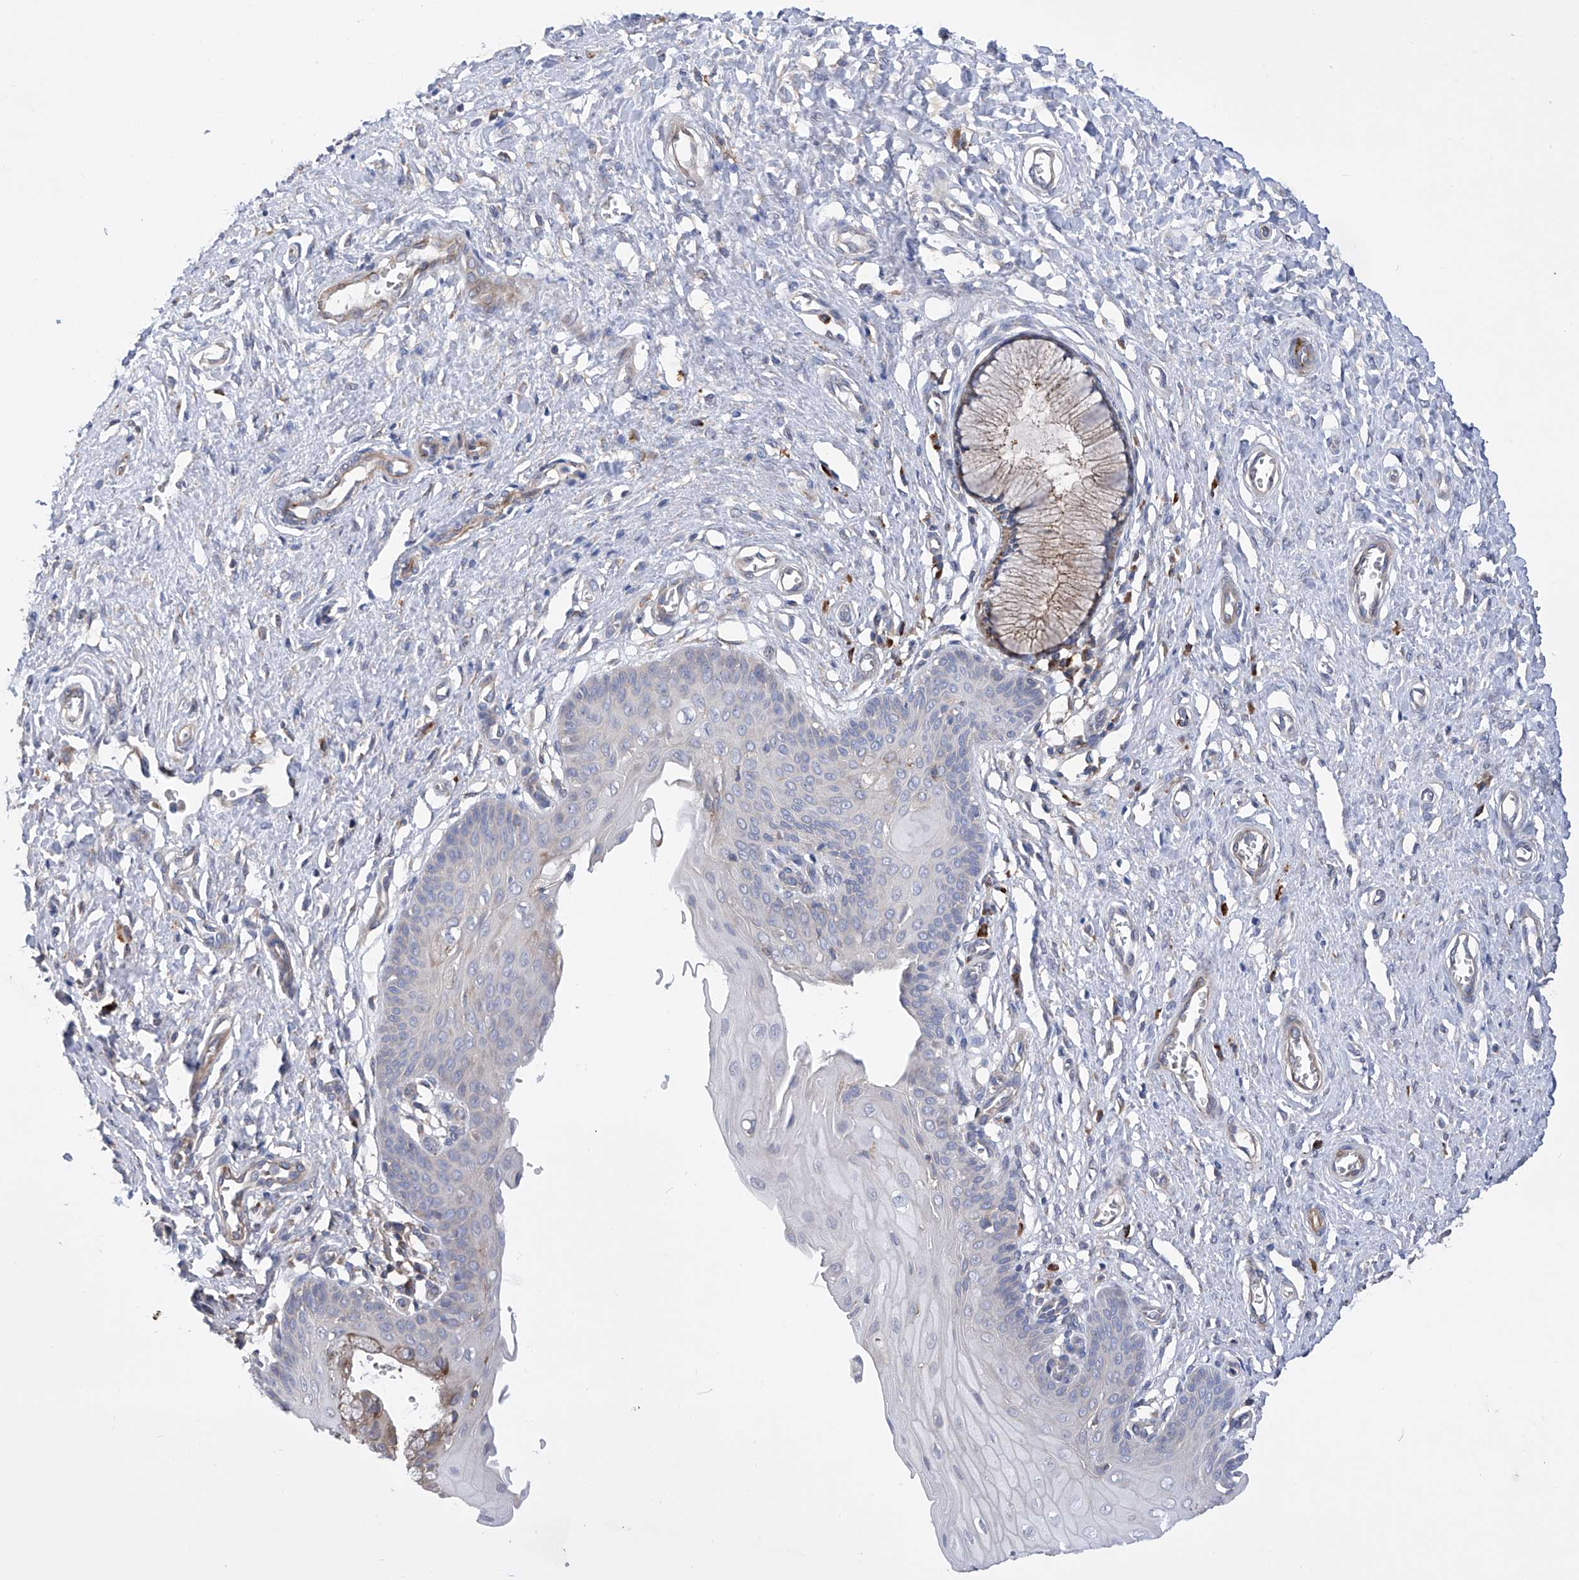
{"staining": {"intensity": "weak", "quantity": "25%-75%", "location": "cytoplasmic/membranous"}, "tissue": "cervix", "cell_type": "Glandular cells", "image_type": "normal", "snomed": [{"axis": "morphology", "description": "Normal tissue, NOS"}, {"axis": "topography", "description": "Cervix"}], "caption": "Immunohistochemical staining of benign human cervix shows 25%-75% levels of weak cytoplasmic/membranous protein staining in approximately 25%-75% of glandular cells.", "gene": "NFATC4", "patient": {"sex": "female", "age": 55}}